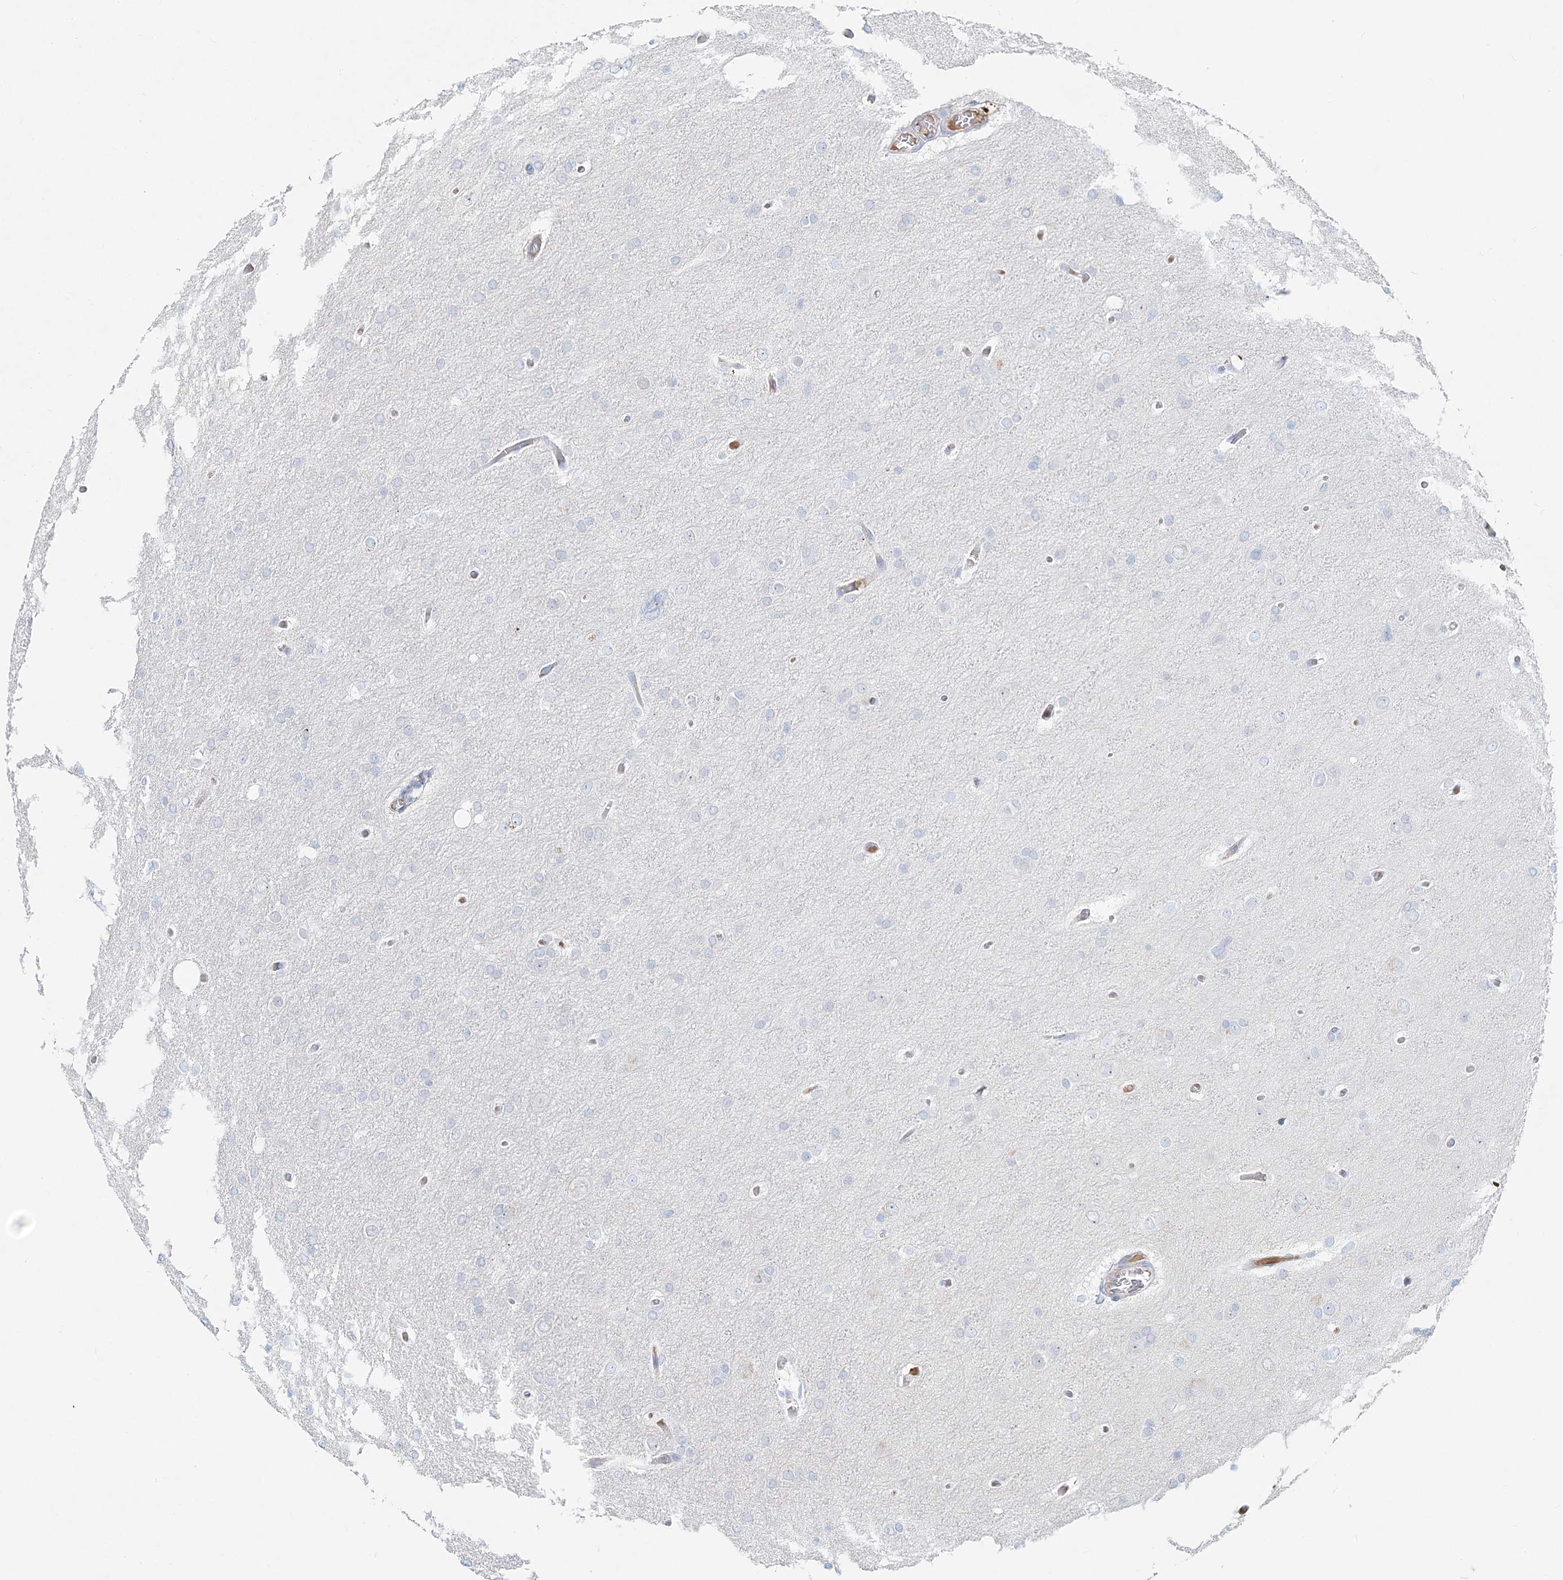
{"staining": {"intensity": "negative", "quantity": "none", "location": "none"}, "tissue": "glioma", "cell_type": "Tumor cells", "image_type": "cancer", "snomed": [{"axis": "morphology", "description": "Glioma, malignant, High grade"}, {"axis": "topography", "description": "Cerebral cortex"}], "caption": "High magnification brightfield microscopy of malignant glioma (high-grade) stained with DAB (brown) and counterstained with hematoxylin (blue): tumor cells show no significant positivity. (Brightfield microscopy of DAB immunohistochemistry at high magnification).", "gene": "DNAH5", "patient": {"sex": "female", "age": 36}}